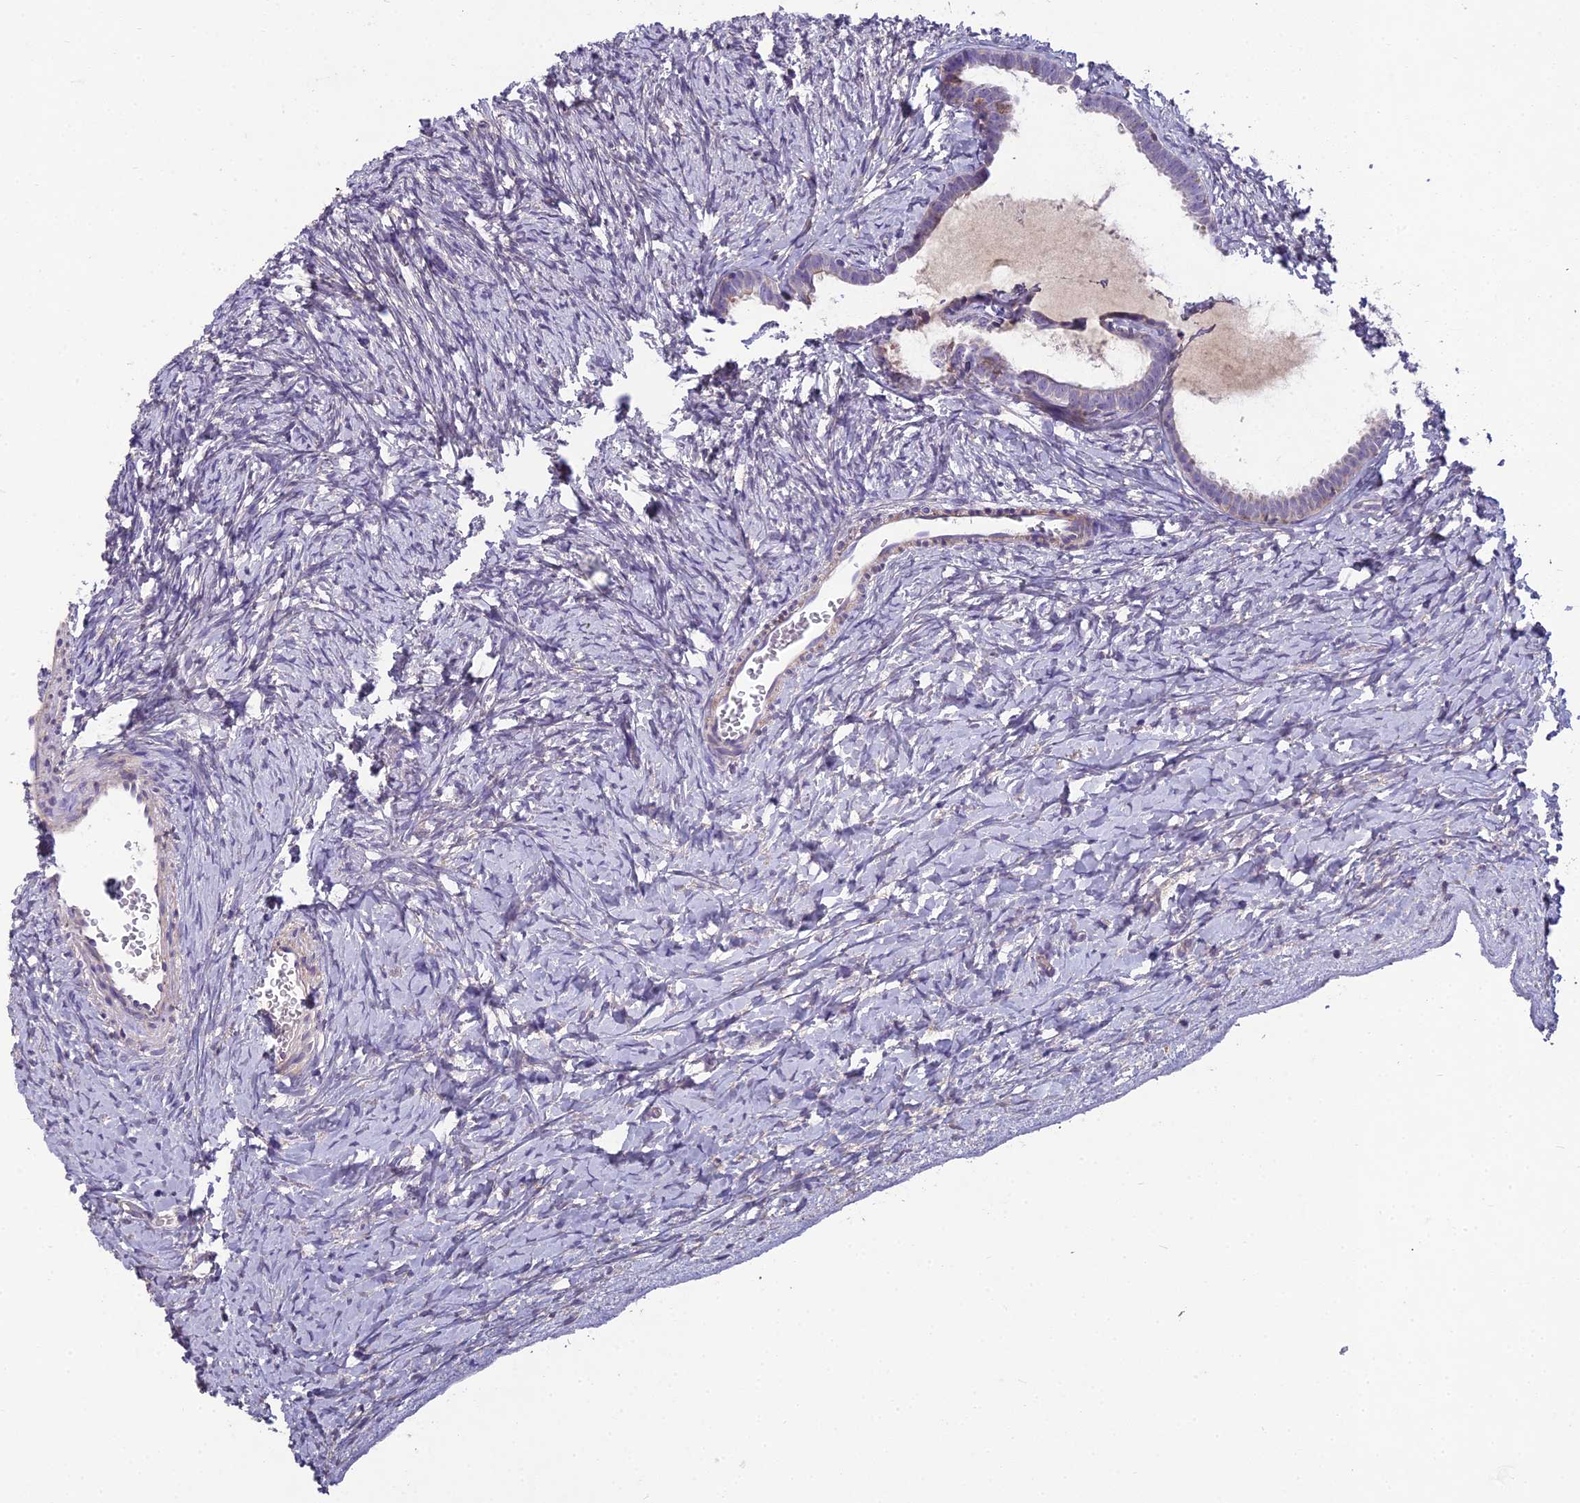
{"staining": {"intensity": "negative", "quantity": "none", "location": "none"}, "tissue": "ovary", "cell_type": "Ovarian stroma cells", "image_type": "normal", "snomed": [{"axis": "morphology", "description": "Normal tissue, NOS"}, {"axis": "morphology", "description": "Developmental malformation"}, {"axis": "topography", "description": "Ovary"}], "caption": "Photomicrograph shows no protein staining in ovarian stroma cells of unremarkable ovary.", "gene": "ENSG00000188897", "patient": {"sex": "female", "age": 39}}